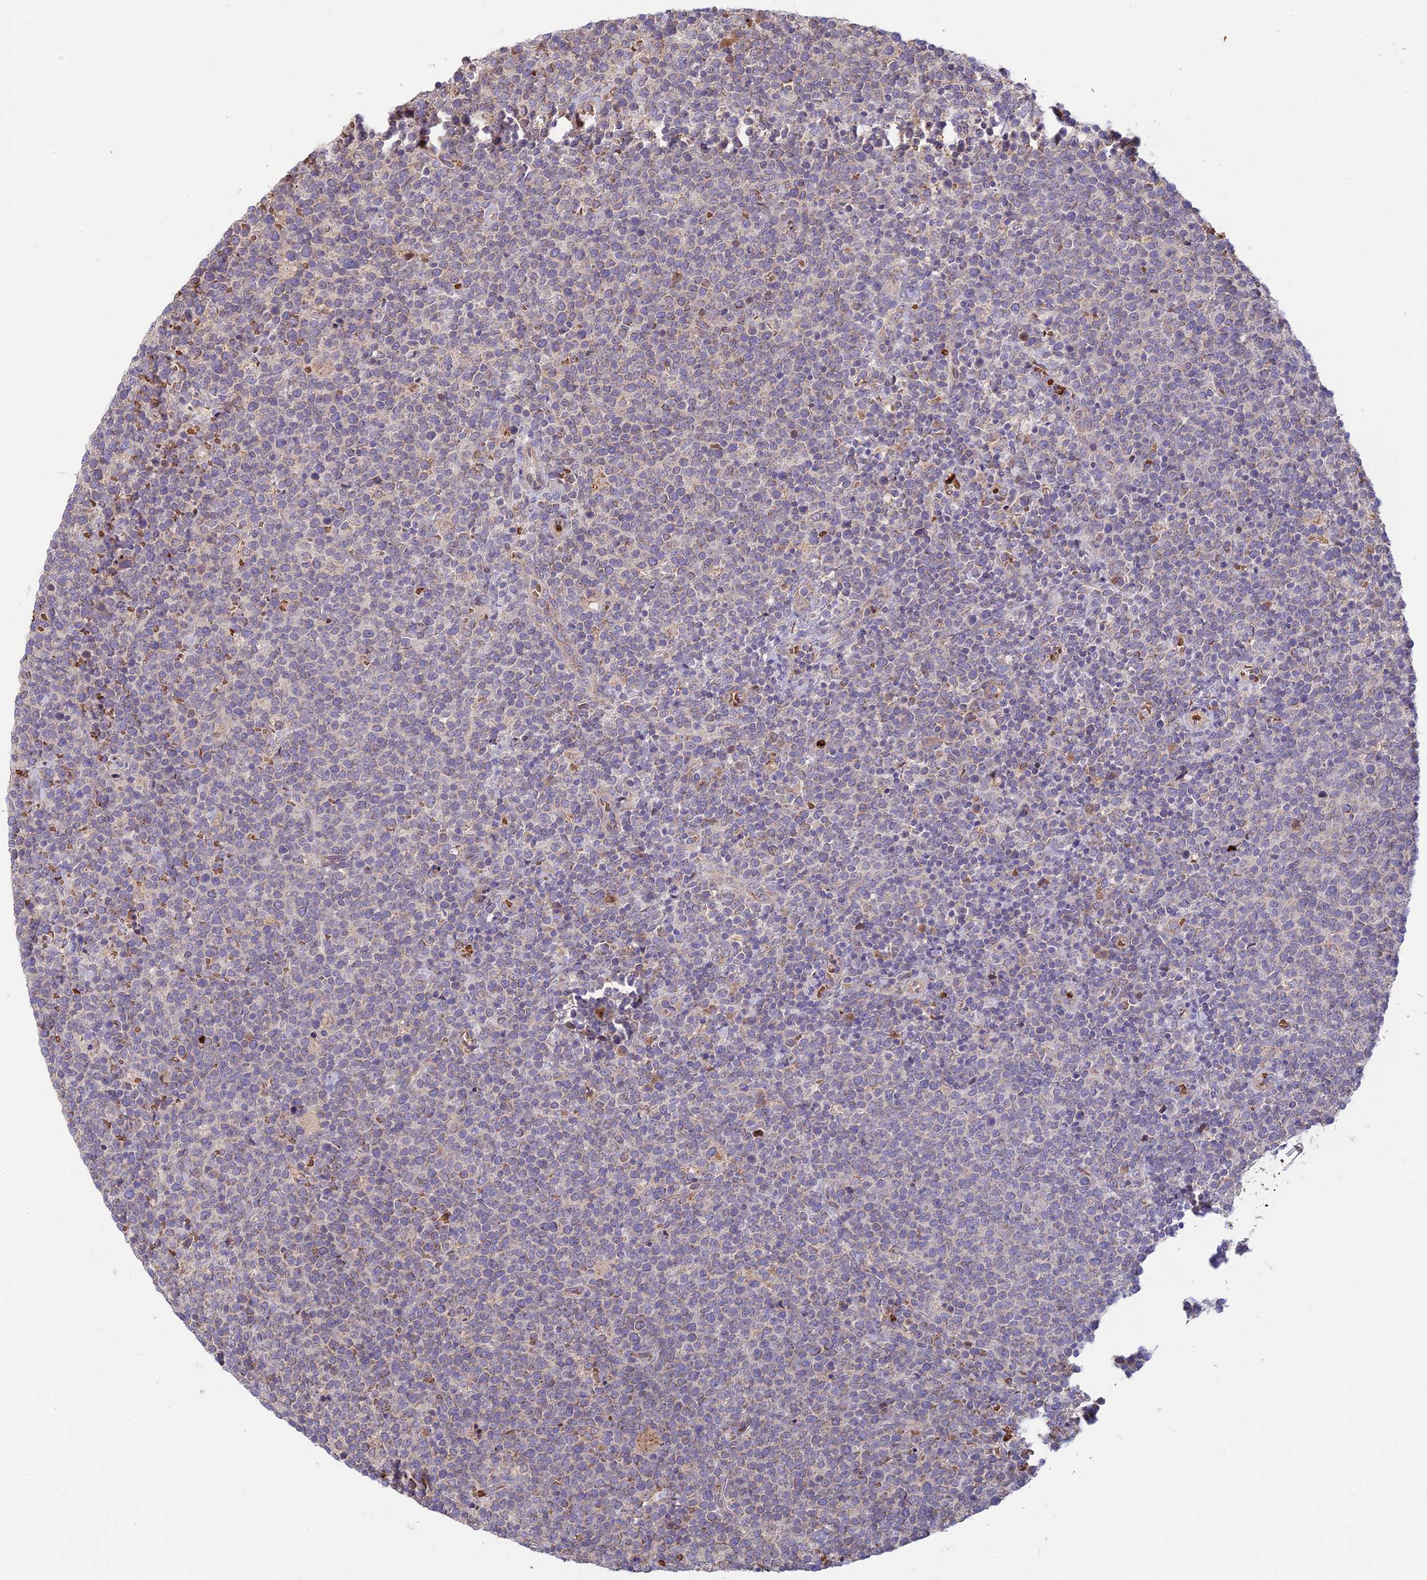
{"staining": {"intensity": "negative", "quantity": "none", "location": "none"}, "tissue": "lymphoma", "cell_type": "Tumor cells", "image_type": "cancer", "snomed": [{"axis": "morphology", "description": "Malignant lymphoma, non-Hodgkin's type, High grade"}, {"axis": "topography", "description": "Lymph node"}], "caption": "Tumor cells are negative for protein expression in human high-grade malignant lymphoma, non-Hodgkin's type.", "gene": "UFSP2", "patient": {"sex": "male", "age": 61}}